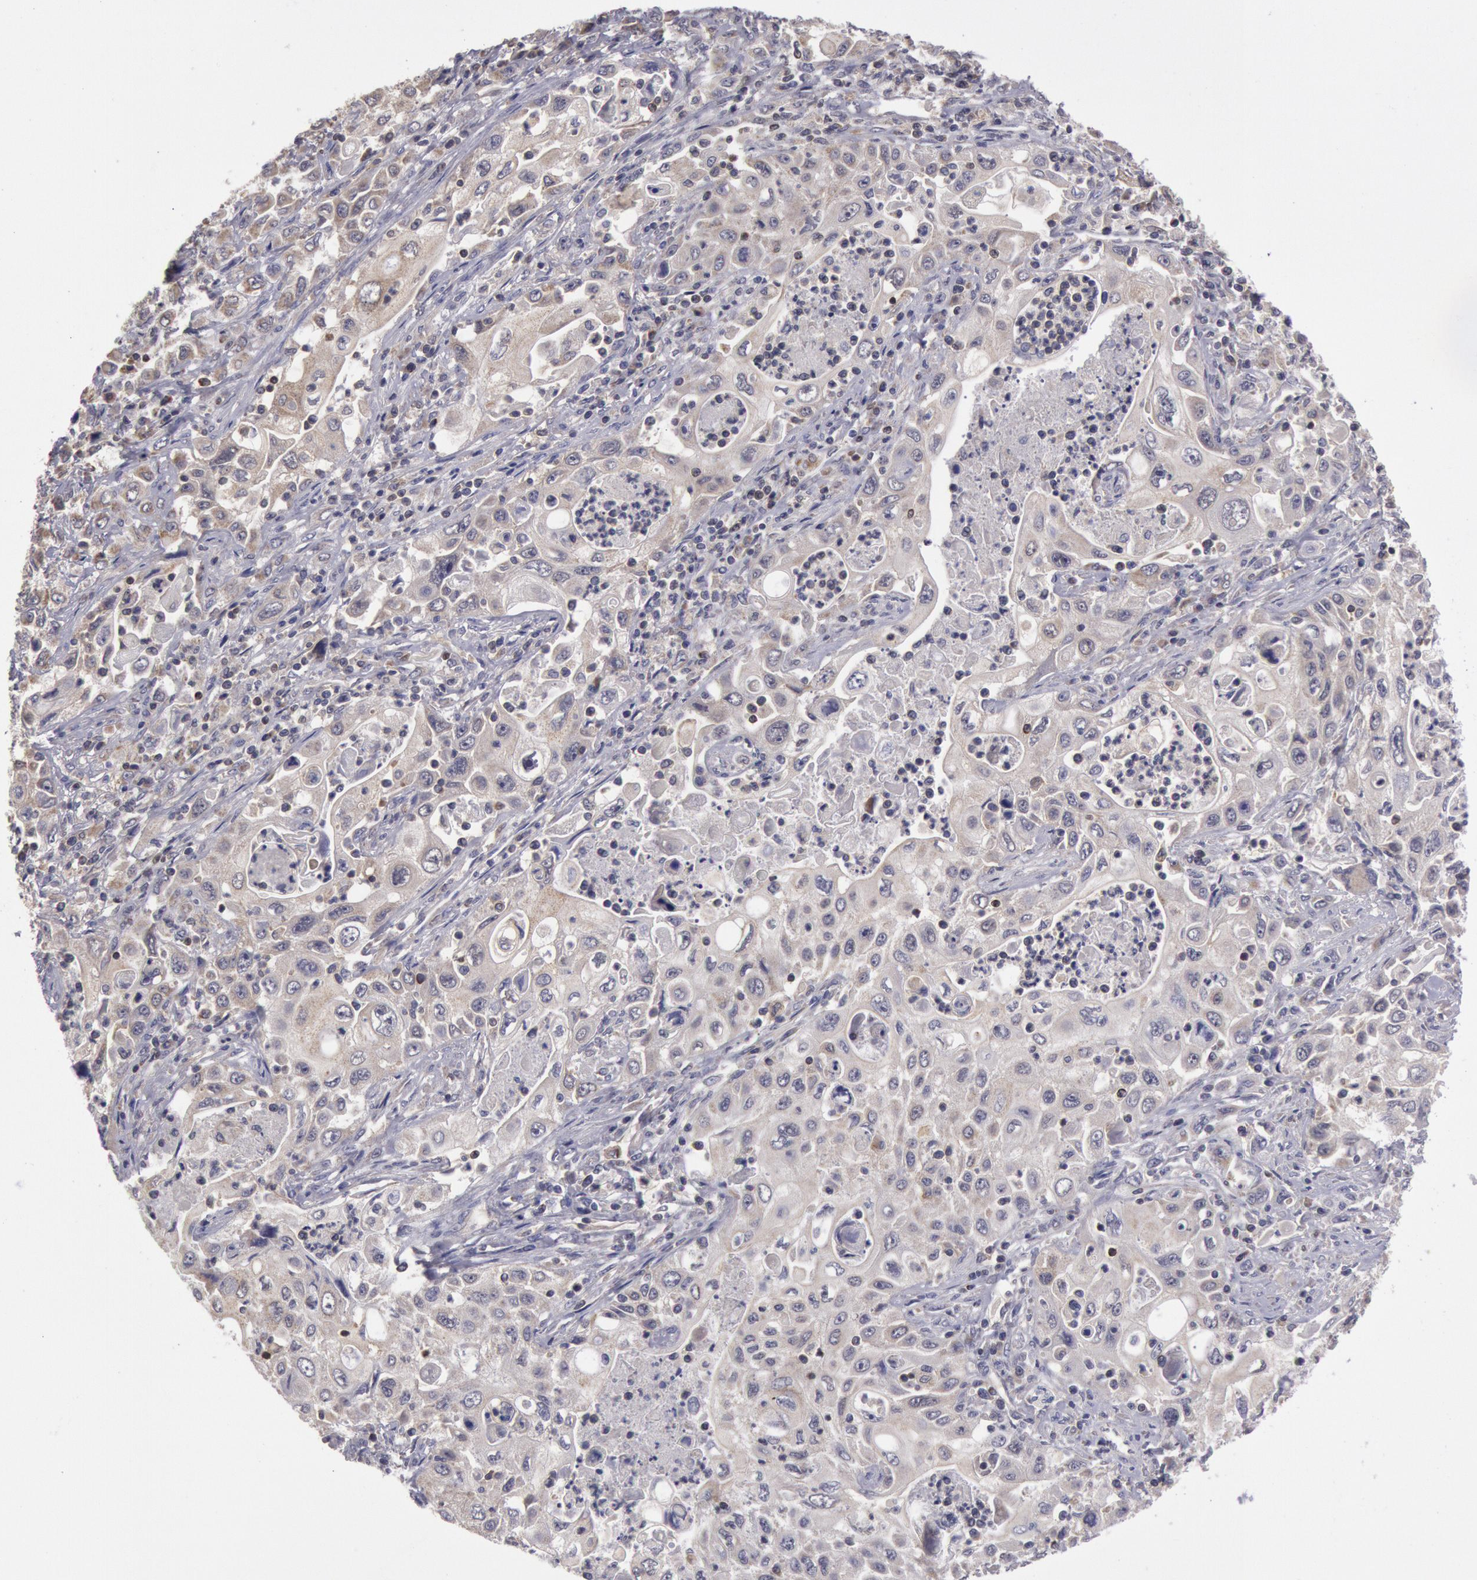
{"staining": {"intensity": "weak", "quantity": ">75%", "location": "cytoplasmic/membranous"}, "tissue": "pancreatic cancer", "cell_type": "Tumor cells", "image_type": "cancer", "snomed": [{"axis": "morphology", "description": "Adenocarcinoma, NOS"}, {"axis": "topography", "description": "Pancreas"}], "caption": "The photomicrograph exhibits a brown stain indicating the presence of a protein in the cytoplasmic/membranous of tumor cells in pancreatic cancer (adenocarcinoma).", "gene": "MPST", "patient": {"sex": "male", "age": 70}}